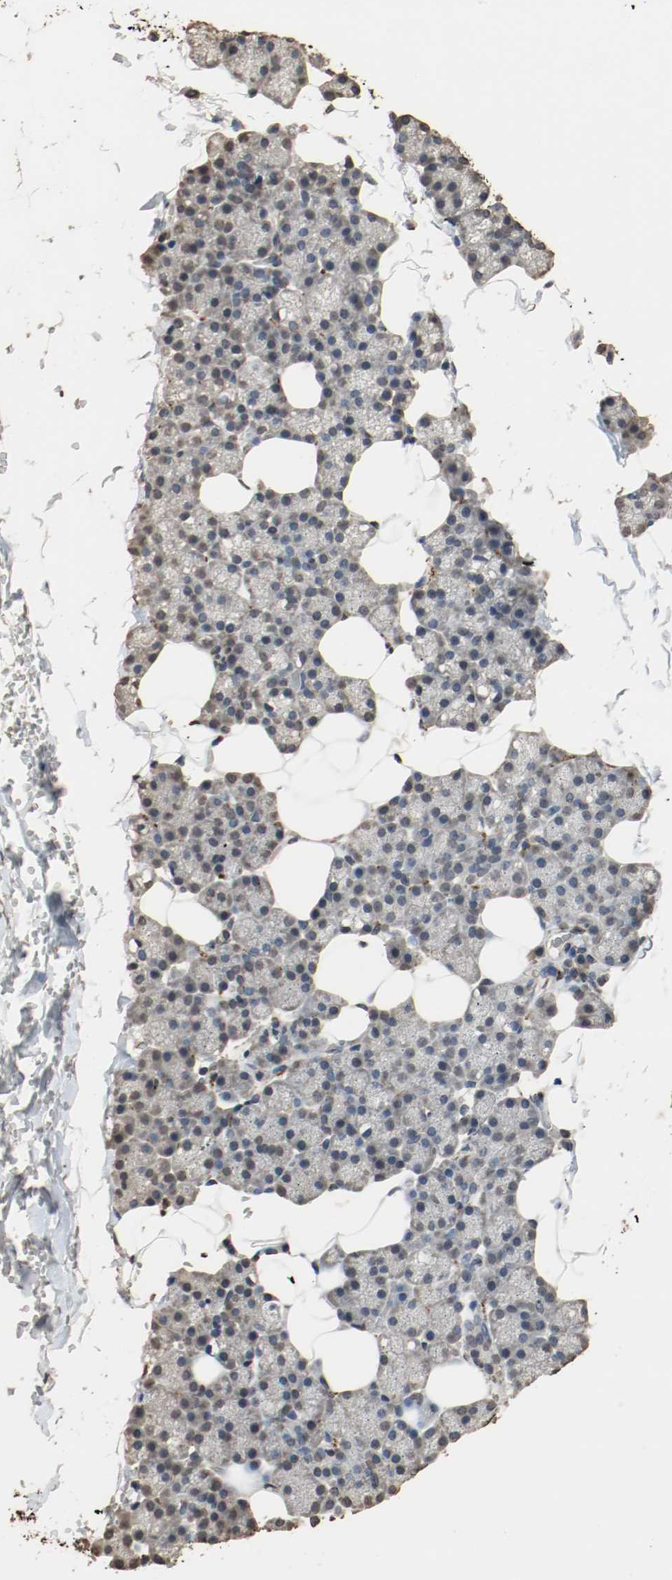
{"staining": {"intensity": "negative", "quantity": "none", "location": "none"}, "tissue": "salivary gland", "cell_type": "Glandular cells", "image_type": "normal", "snomed": [{"axis": "morphology", "description": "Normal tissue, NOS"}, {"axis": "topography", "description": "Lymph node"}, {"axis": "topography", "description": "Salivary gland"}], "caption": "Human salivary gland stained for a protein using immunohistochemistry (IHC) reveals no expression in glandular cells.", "gene": "RTN4", "patient": {"sex": "male", "age": 8}}